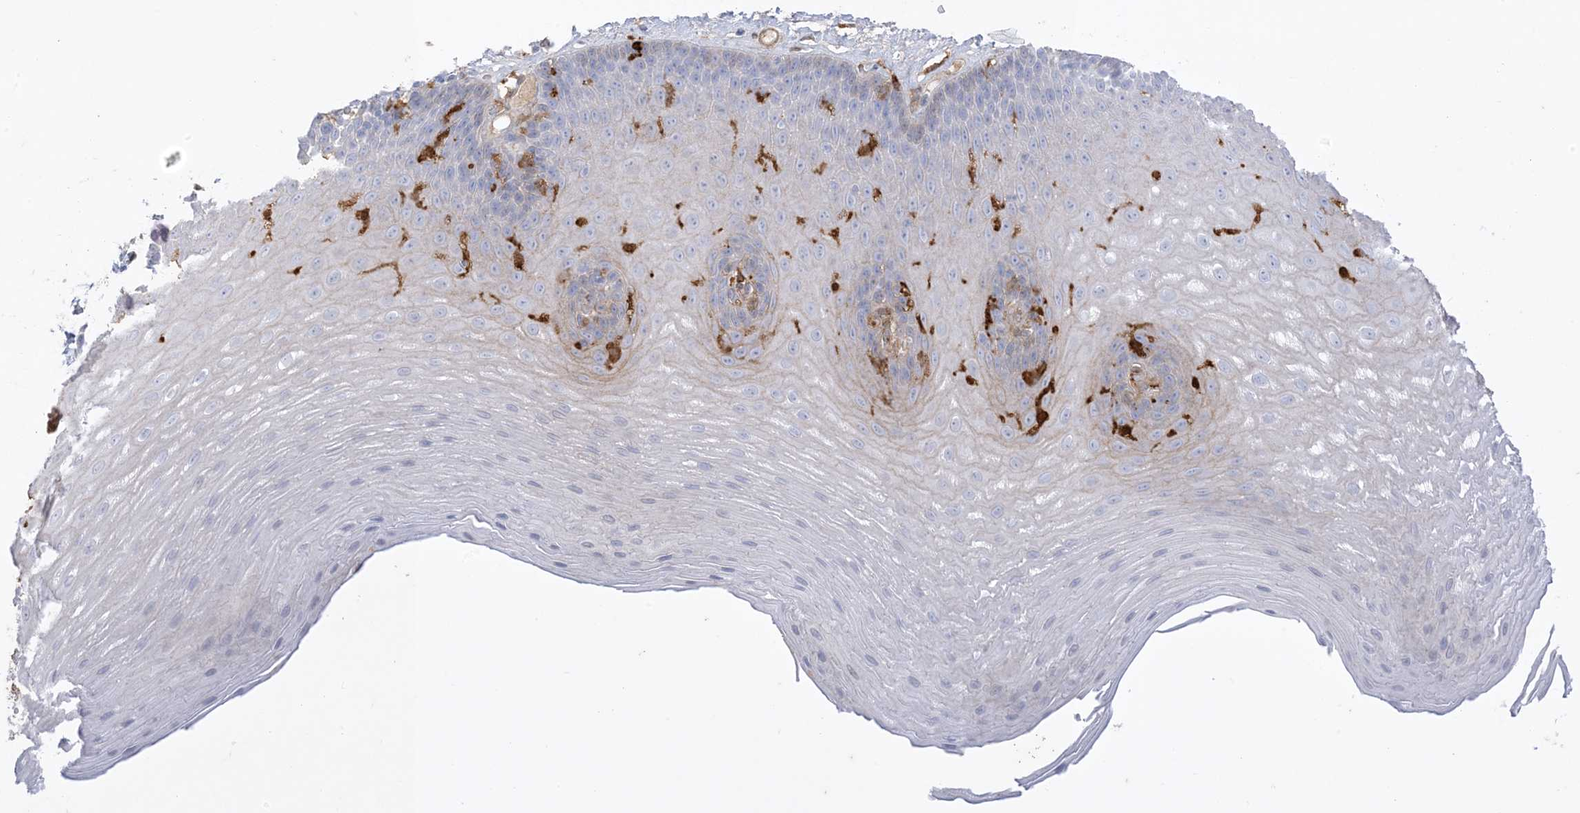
{"staining": {"intensity": "negative", "quantity": "none", "location": "none"}, "tissue": "esophagus", "cell_type": "Squamous epithelial cells", "image_type": "normal", "snomed": [{"axis": "morphology", "description": "Normal tissue, NOS"}, {"axis": "topography", "description": "Esophagus"}], "caption": "This is an immunohistochemistry histopathology image of unremarkable human esophagus. There is no staining in squamous epithelial cells.", "gene": "GSN", "patient": {"sex": "male", "age": 62}}